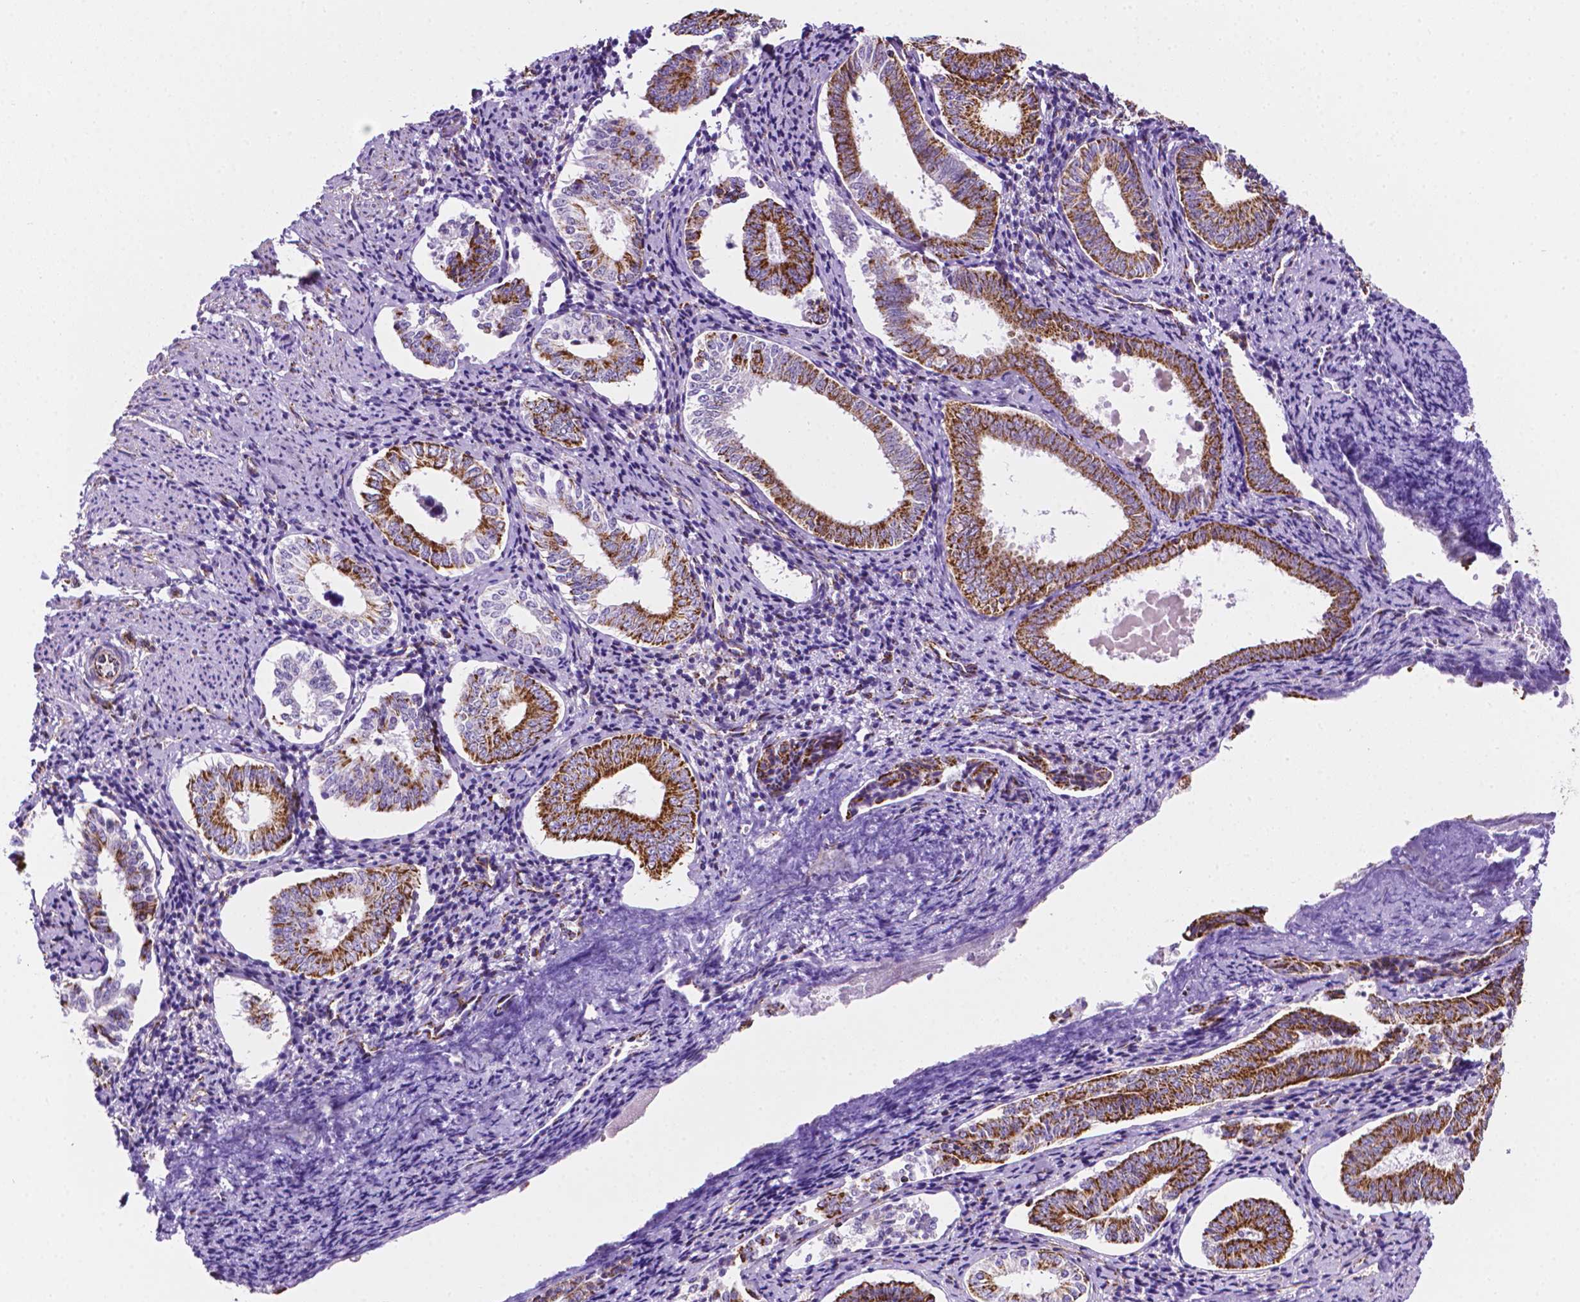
{"staining": {"intensity": "strong", "quantity": ">75%", "location": "cytoplasmic/membranous"}, "tissue": "cervical cancer", "cell_type": "Tumor cells", "image_type": "cancer", "snomed": [{"axis": "morphology", "description": "Squamous cell carcinoma, NOS"}, {"axis": "topography", "description": "Cervix"}], "caption": "Immunohistochemistry (IHC) image of neoplastic tissue: human cervical cancer stained using immunohistochemistry demonstrates high levels of strong protein expression localized specifically in the cytoplasmic/membranous of tumor cells, appearing as a cytoplasmic/membranous brown color.", "gene": "RMDN3", "patient": {"sex": "female", "age": 59}}